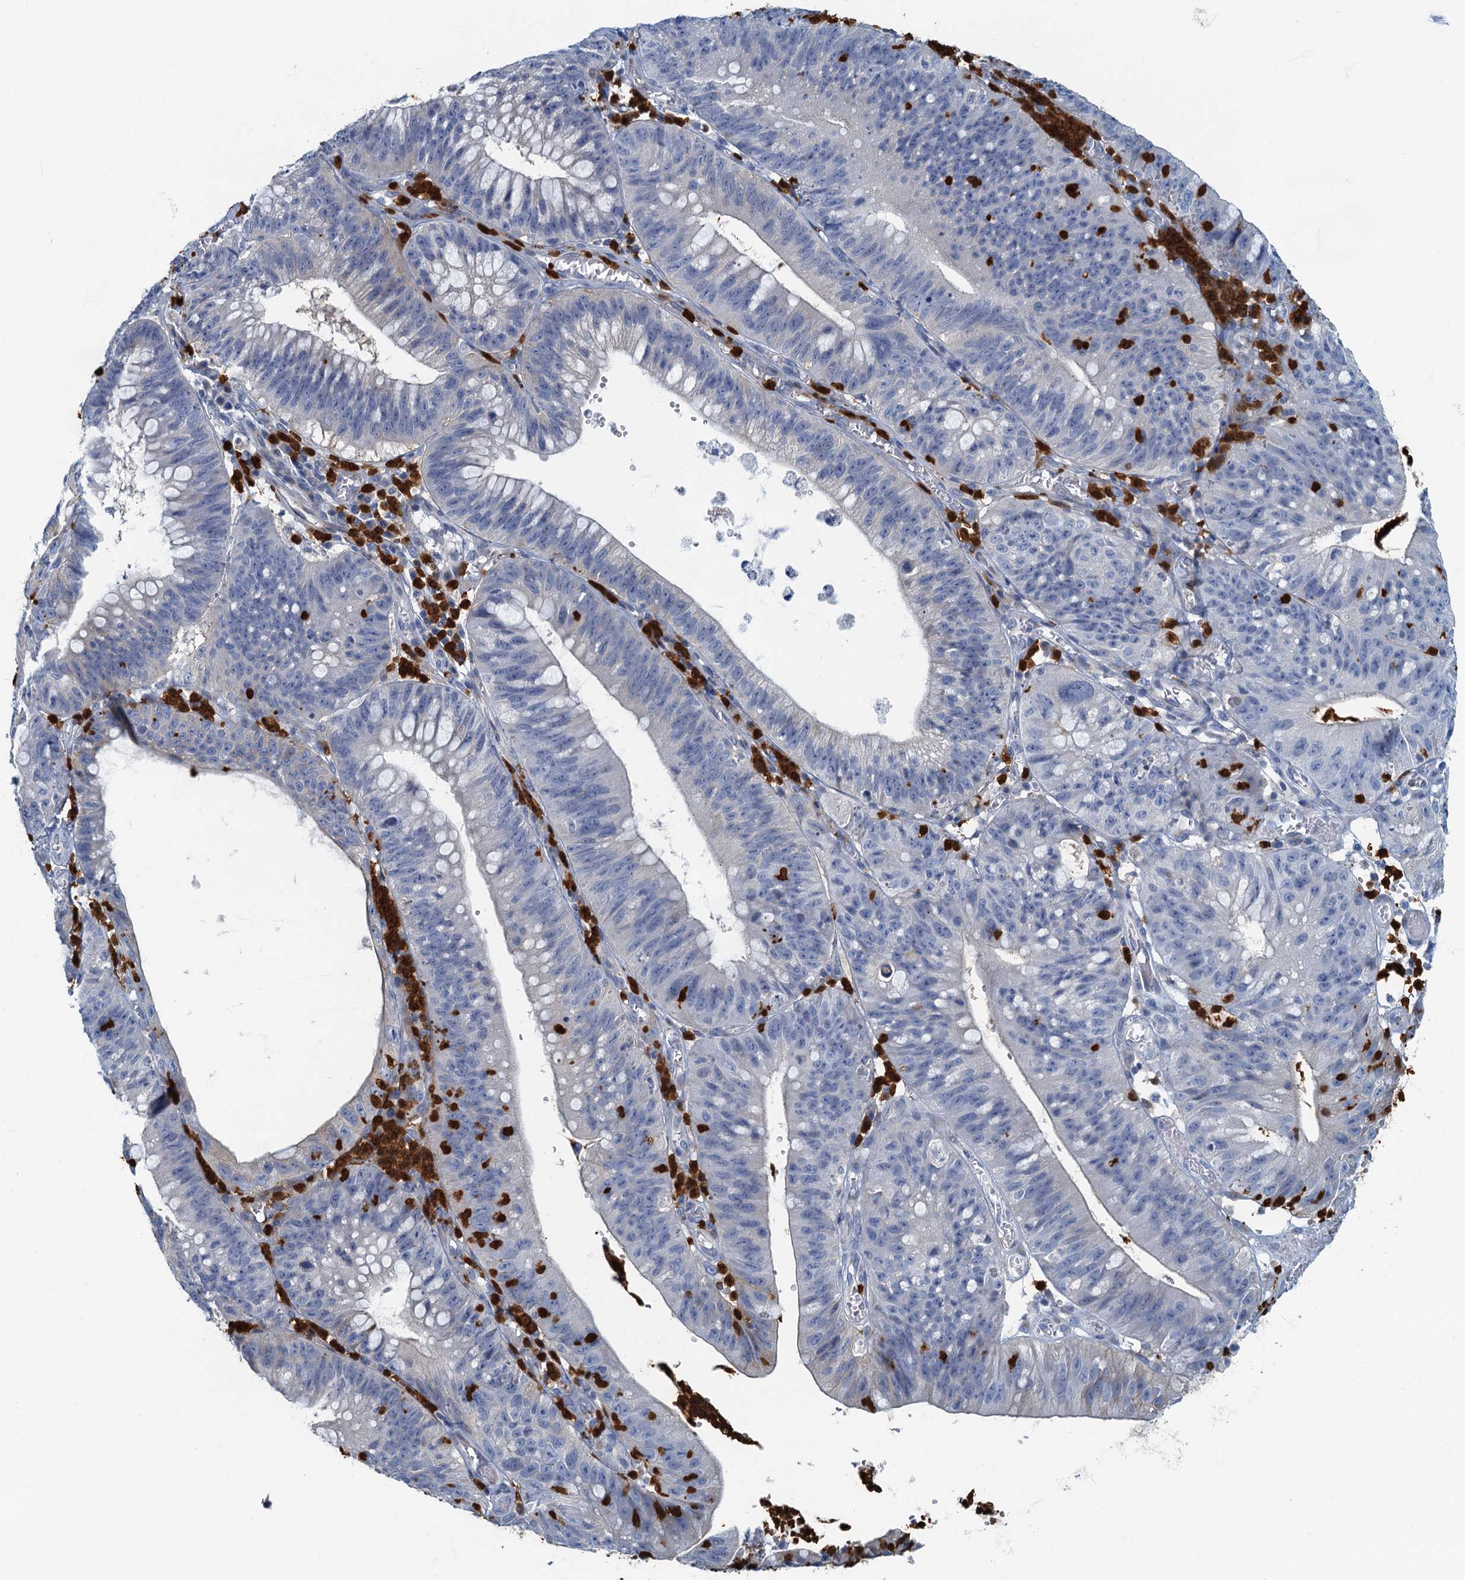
{"staining": {"intensity": "negative", "quantity": "none", "location": "none"}, "tissue": "stomach cancer", "cell_type": "Tumor cells", "image_type": "cancer", "snomed": [{"axis": "morphology", "description": "Adenocarcinoma, NOS"}, {"axis": "topography", "description": "Stomach"}], "caption": "Micrograph shows no protein expression in tumor cells of adenocarcinoma (stomach) tissue.", "gene": "ANKDD1A", "patient": {"sex": "male", "age": 59}}